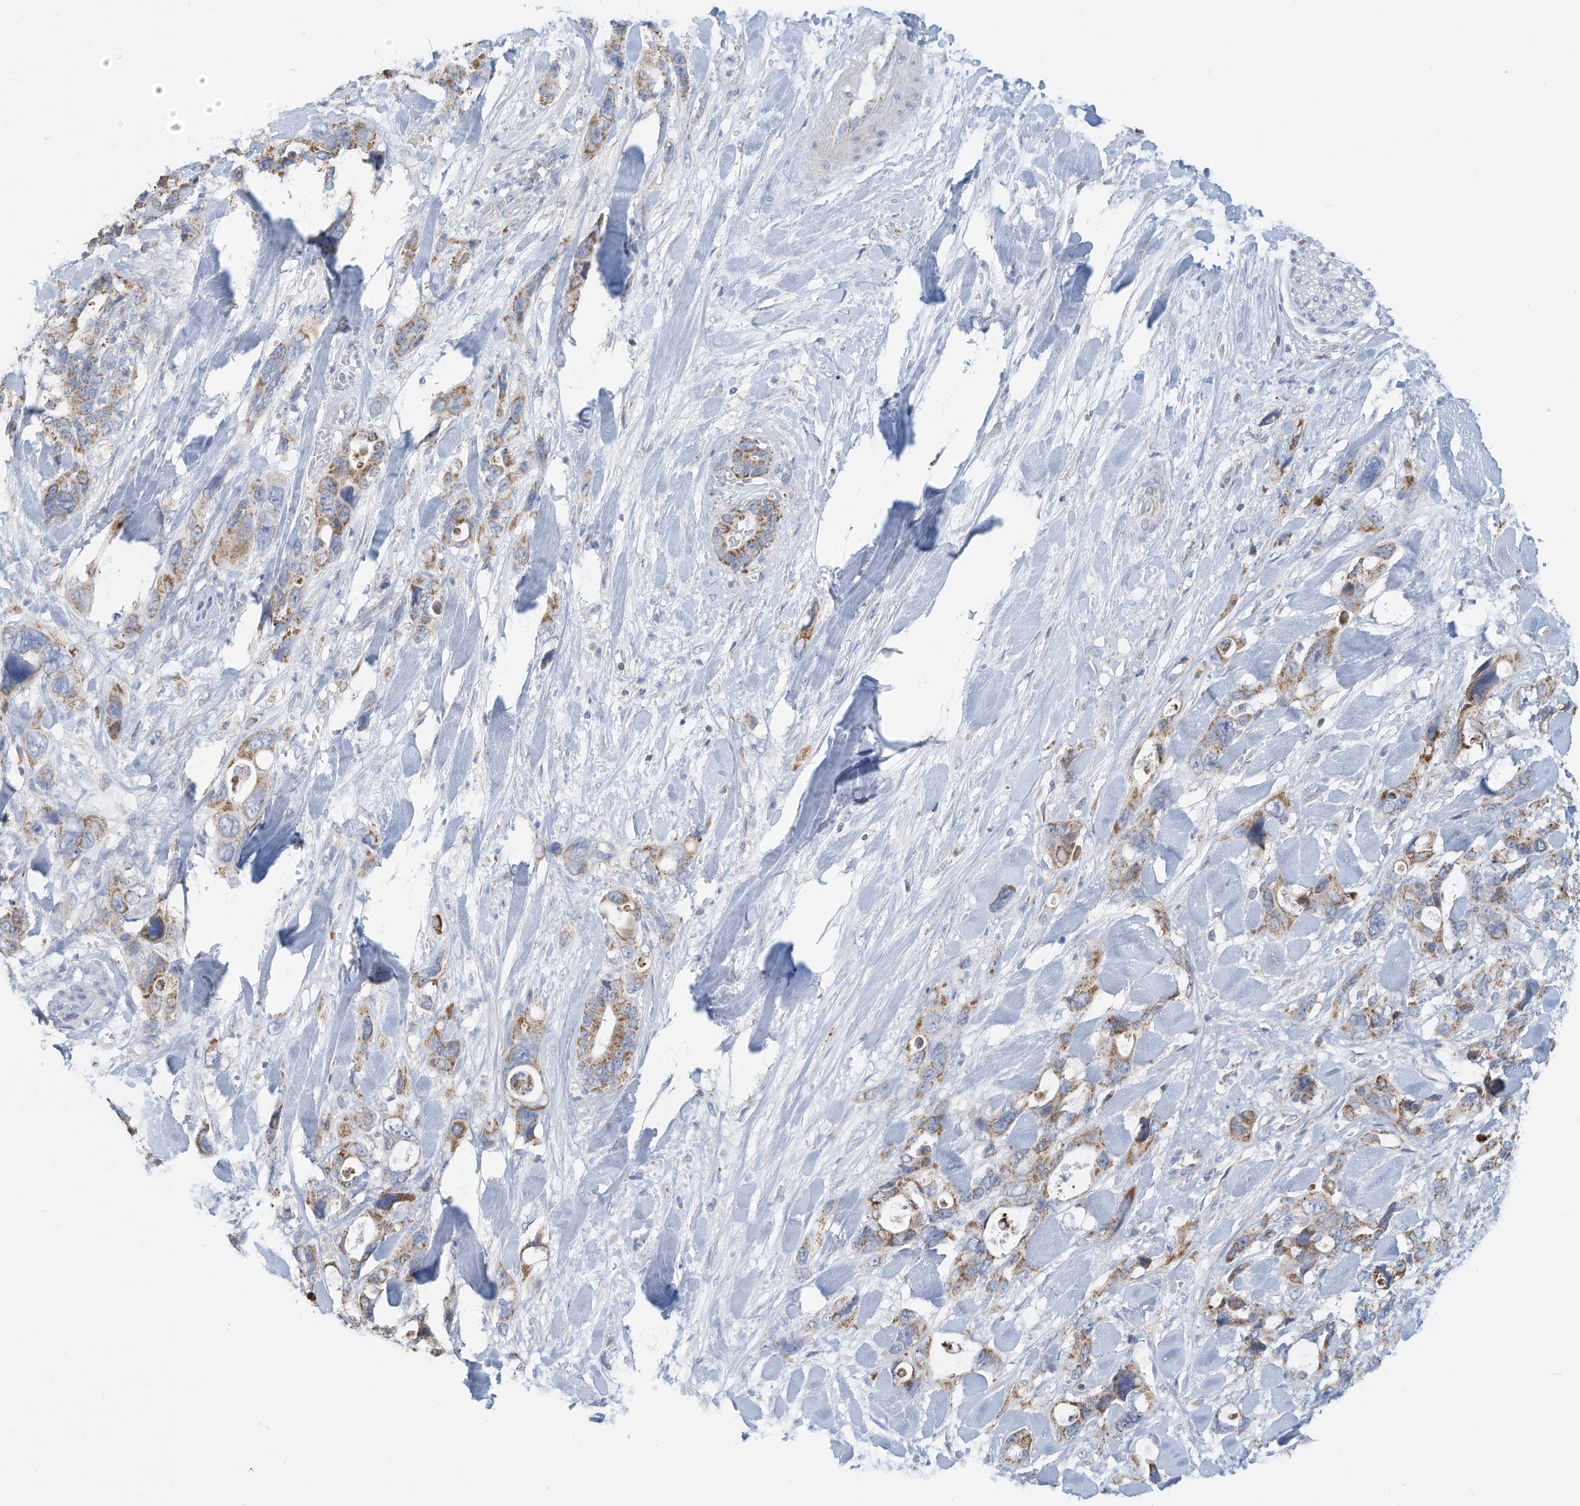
{"staining": {"intensity": "moderate", "quantity": "25%-75%", "location": "cytoplasmic/membranous"}, "tissue": "pancreatic cancer", "cell_type": "Tumor cells", "image_type": "cancer", "snomed": [{"axis": "morphology", "description": "Adenocarcinoma, NOS"}, {"axis": "topography", "description": "Pancreas"}], "caption": "A high-resolution histopathology image shows immunohistochemistry staining of adenocarcinoma (pancreatic), which reveals moderate cytoplasmic/membranous expression in about 25%-75% of tumor cells.", "gene": "NLN", "patient": {"sex": "male", "age": 46}}